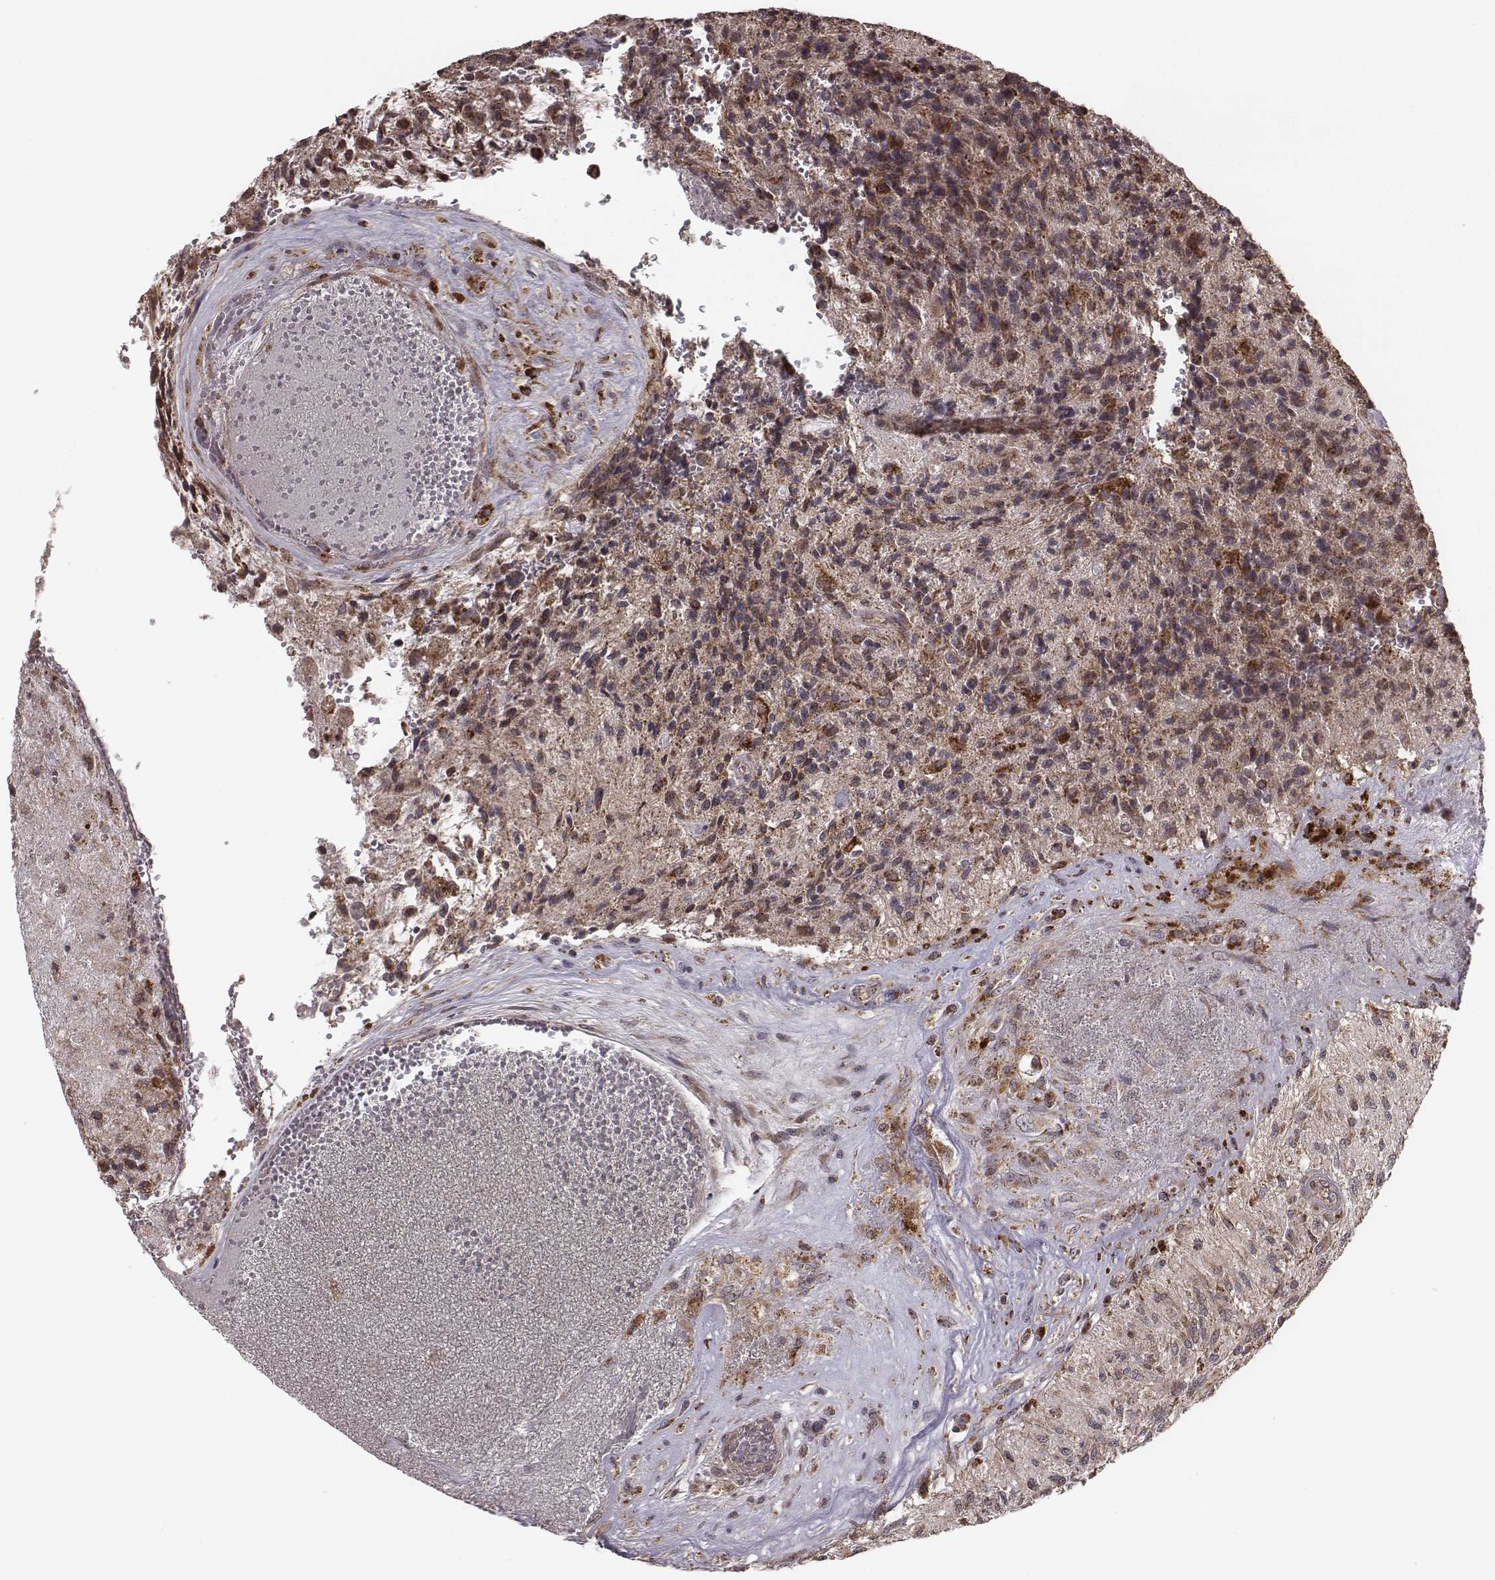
{"staining": {"intensity": "moderate", "quantity": "25%-75%", "location": "cytoplasmic/membranous"}, "tissue": "glioma", "cell_type": "Tumor cells", "image_type": "cancer", "snomed": [{"axis": "morphology", "description": "Glioma, malignant, High grade"}, {"axis": "topography", "description": "Brain"}], "caption": "Protein expression analysis of high-grade glioma (malignant) displays moderate cytoplasmic/membranous expression in about 25%-75% of tumor cells. The staining is performed using DAB (3,3'-diaminobenzidine) brown chromogen to label protein expression. The nuclei are counter-stained blue using hematoxylin.", "gene": "ZDHHC21", "patient": {"sex": "male", "age": 56}}